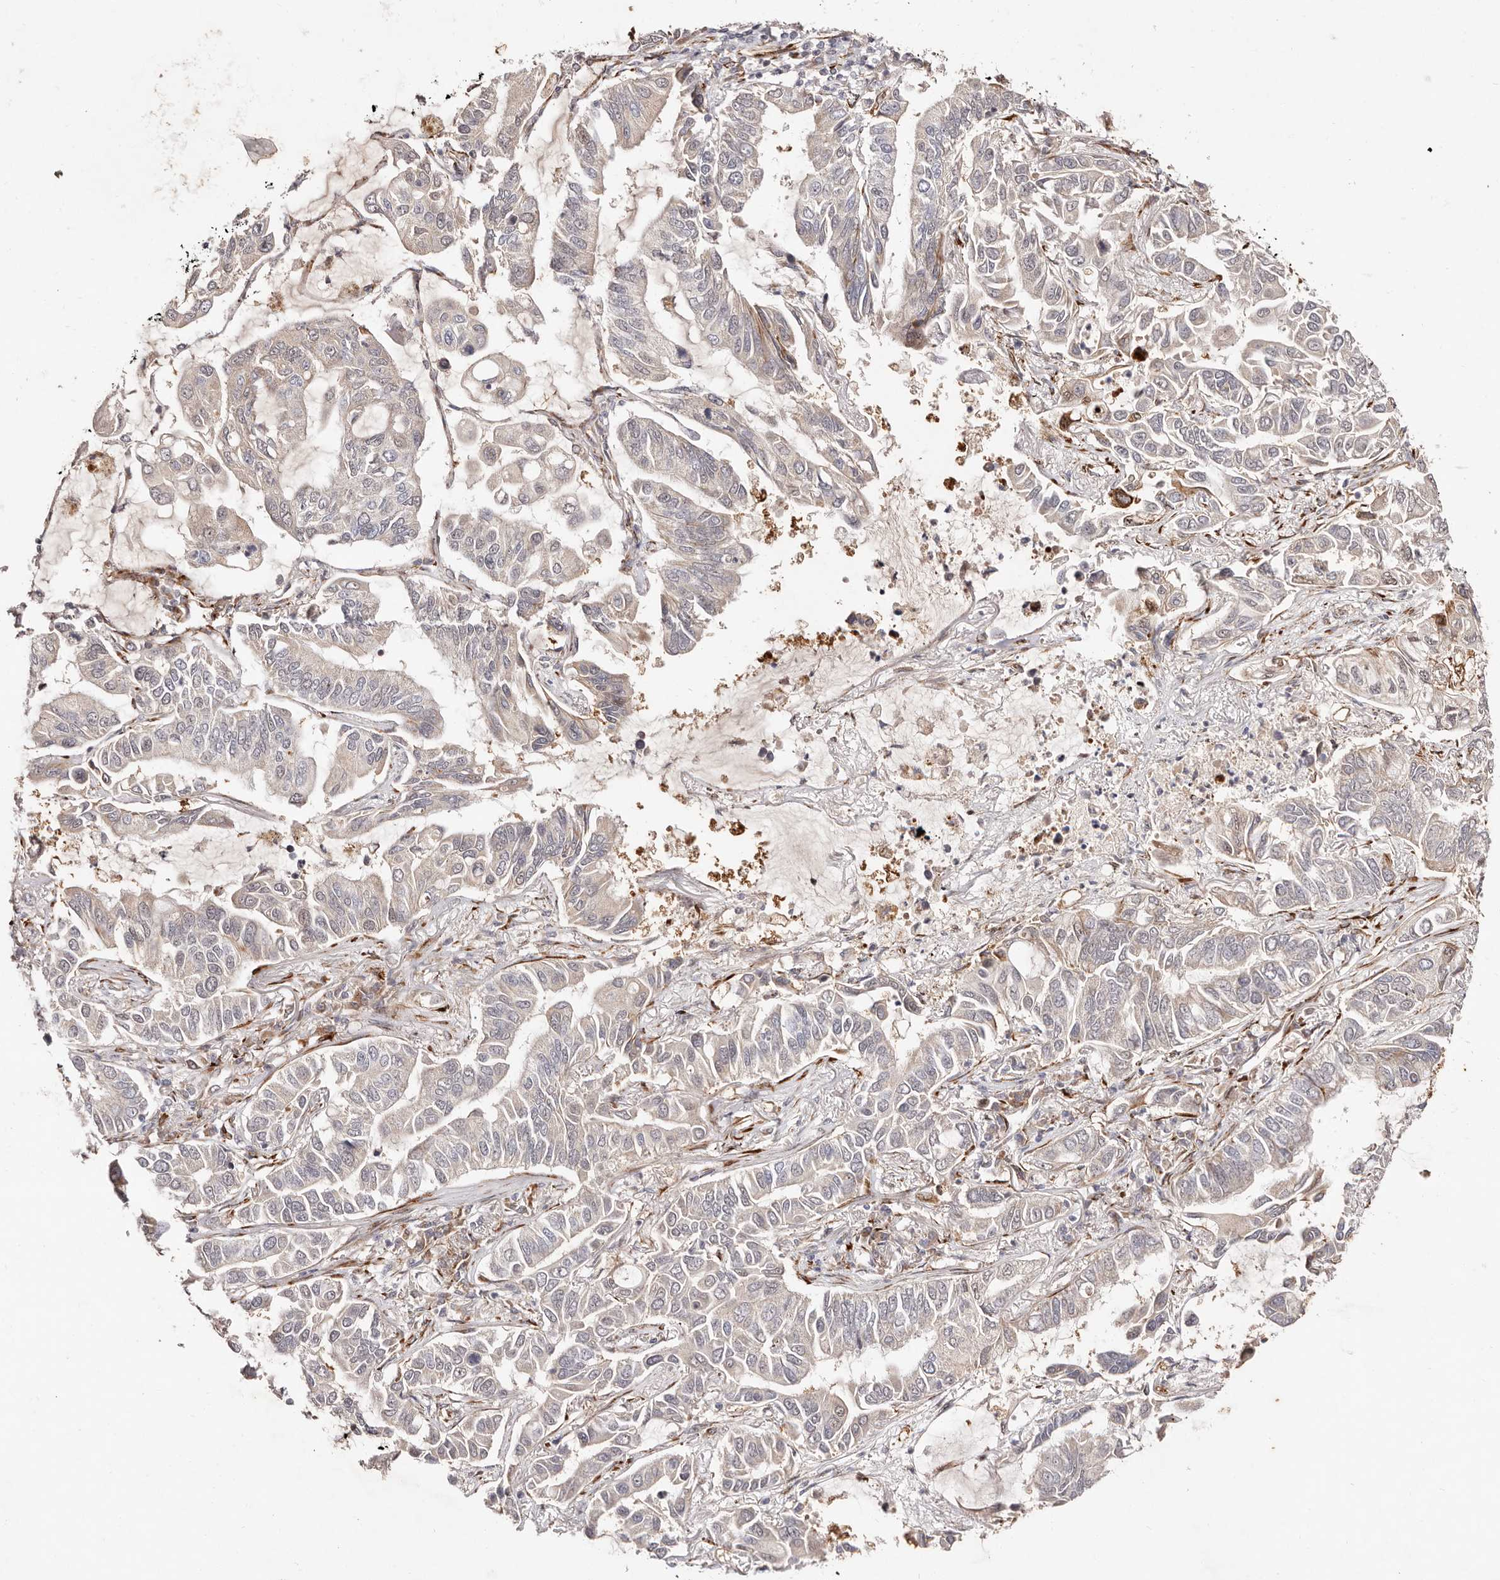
{"staining": {"intensity": "negative", "quantity": "none", "location": "none"}, "tissue": "lung cancer", "cell_type": "Tumor cells", "image_type": "cancer", "snomed": [{"axis": "morphology", "description": "Adenocarcinoma, NOS"}, {"axis": "topography", "description": "Lung"}], "caption": "A photomicrograph of human adenocarcinoma (lung) is negative for staining in tumor cells.", "gene": "BCL2L15", "patient": {"sex": "male", "age": 64}}